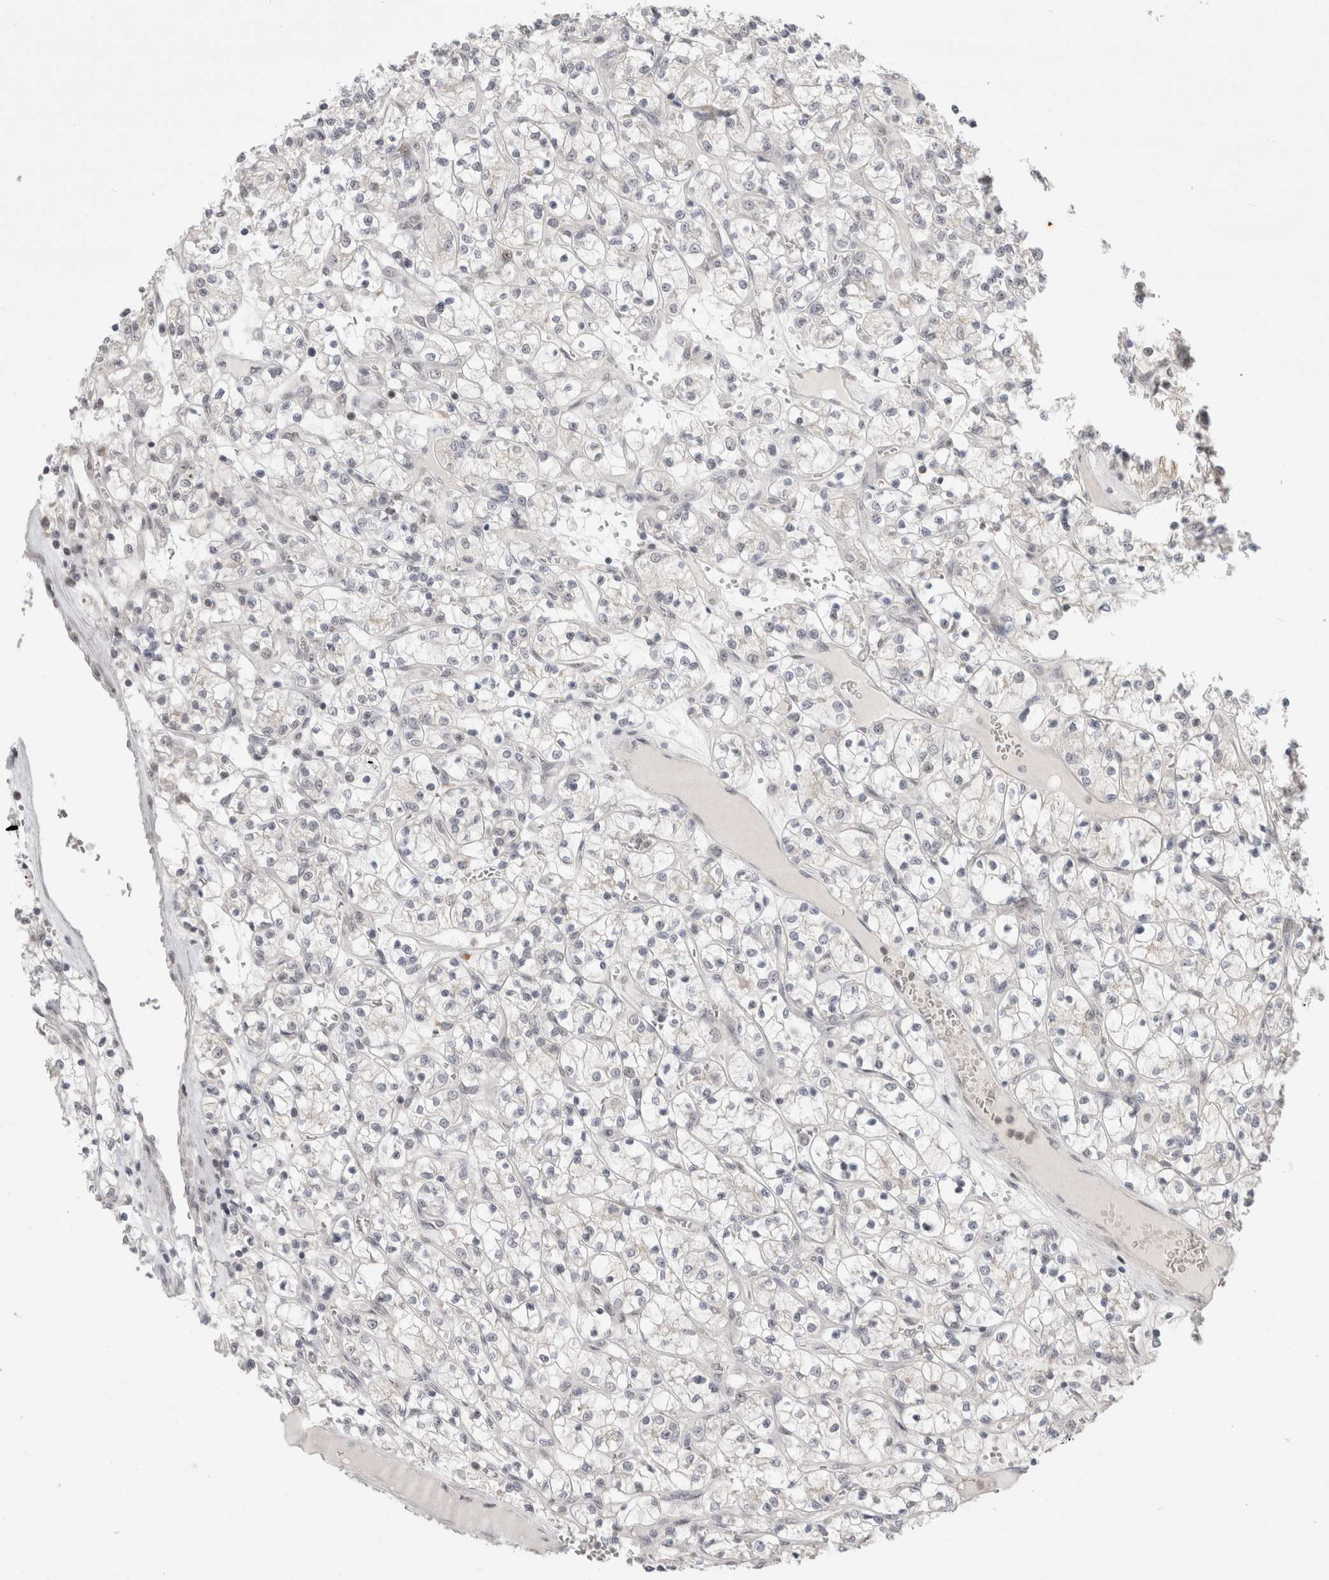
{"staining": {"intensity": "negative", "quantity": "none", "location": "none"}, "tissue": "renal cancer", "cell_type": "Tumor cells", "image_type": "cancer", "snomed": [{"axis": "morphology", "description": "Adenocarcinoma, NOS"}, {"axis": "topography", "description": "Kidney"}], "caption": "A photomicrograph of human adenocarcinoma (renal) is negative for staining in tumor cells. (DAB (3,3'-diaminobenzidine) IHC visualized using brightfield microscopy, high magnification).", "gene": "SENP6", "patient": {"sex": "female", "age": 69}}